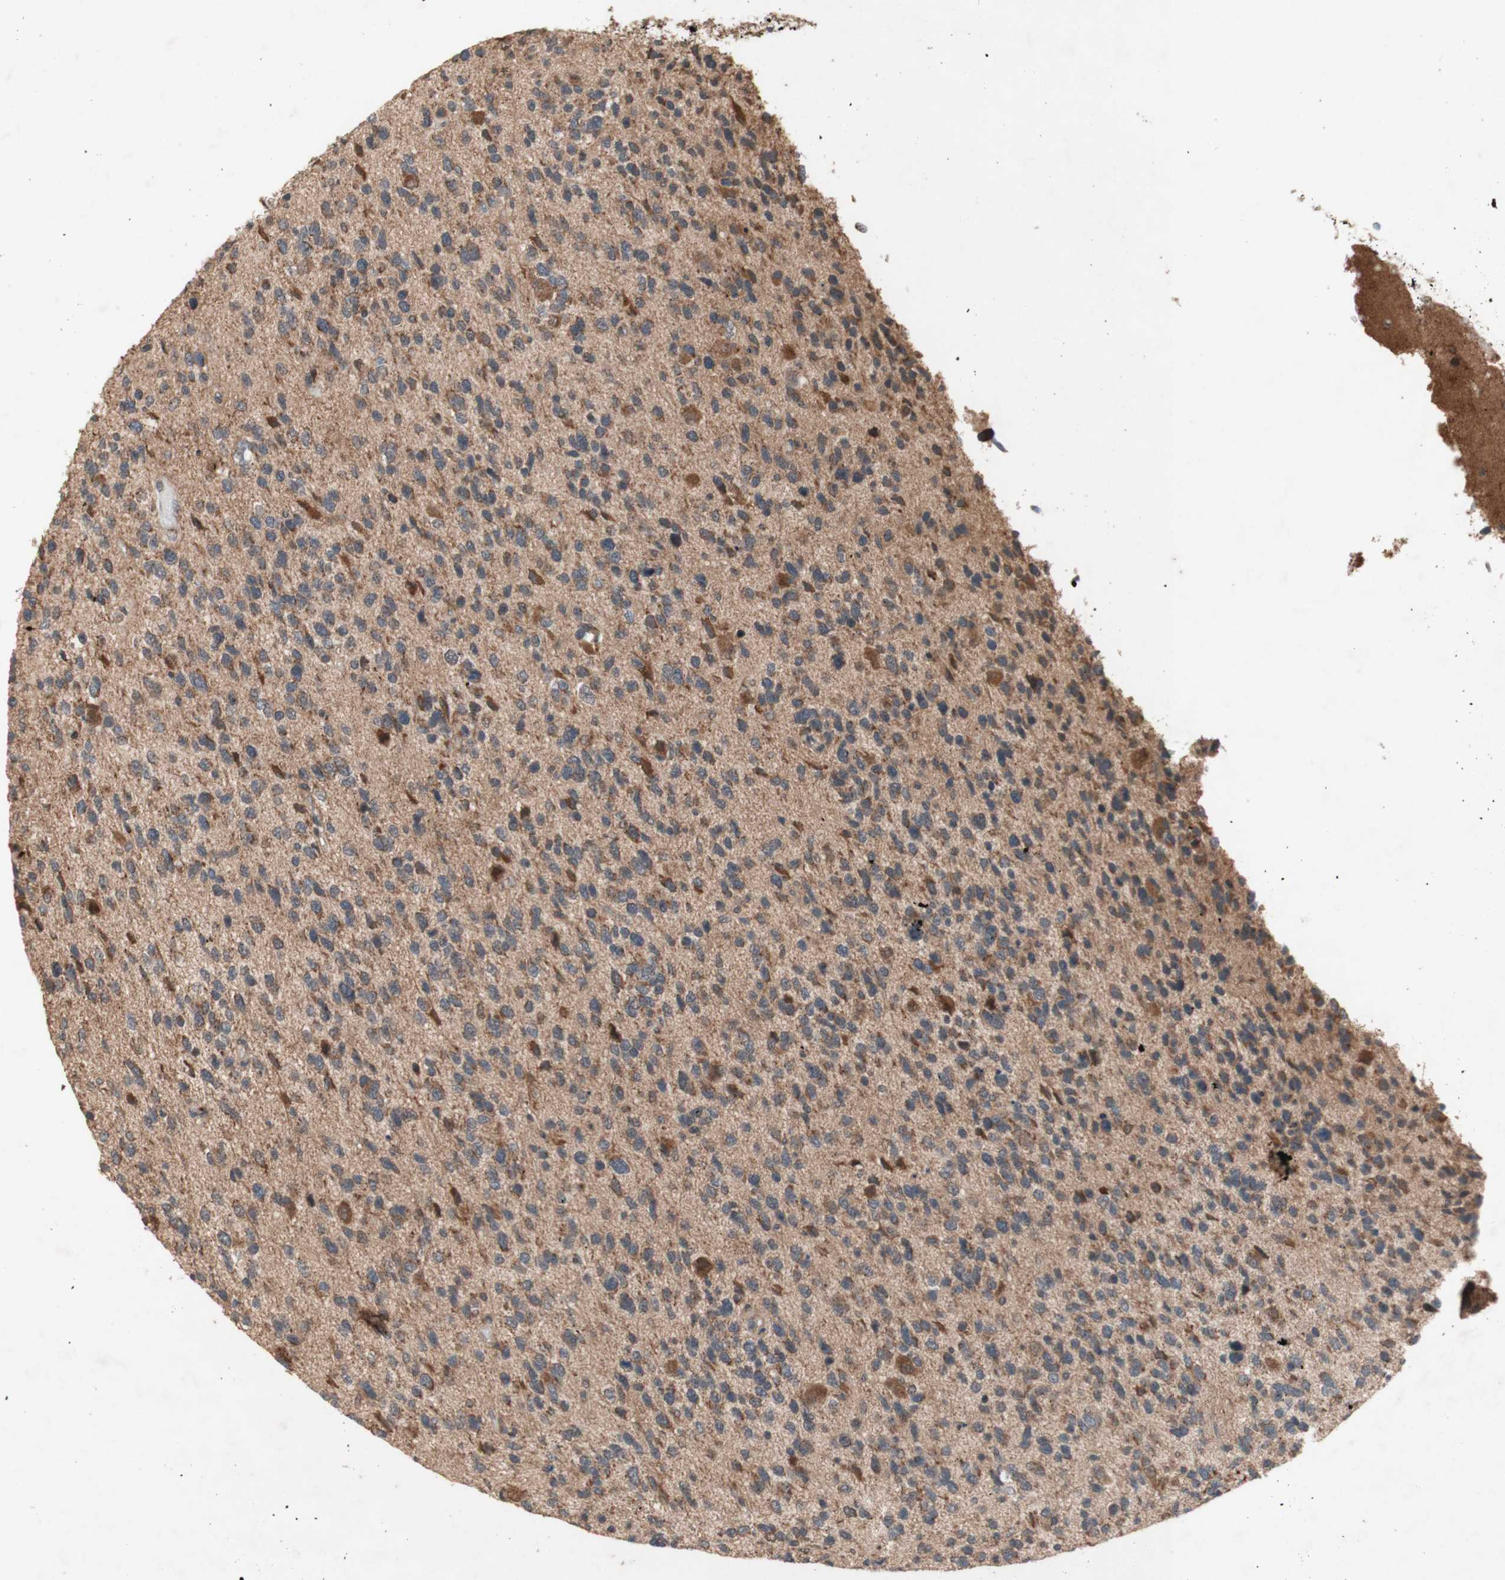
{"staining": {"intensity": "moderate", "quantity": "25%-75%", "location": "cytoplasmic/membranous"}, "tissue": "glioma", "cell_type": "Tumor cells", "image_type": "cancer", "snomed": [{"axis": "morphology", "description": "Glioma, malignant, High grade"}, {"axis": "topography", "description": "Brain"}], "caption": "This photomicrograph reveals immunohistochemistry (IHC) staining of glioma, with medium moderate cytoplasmic/membranous positivity in about 25%-75% of tumor cells.", "gene": "DDOST", "patient": {"sex": "female", "age": 58}}